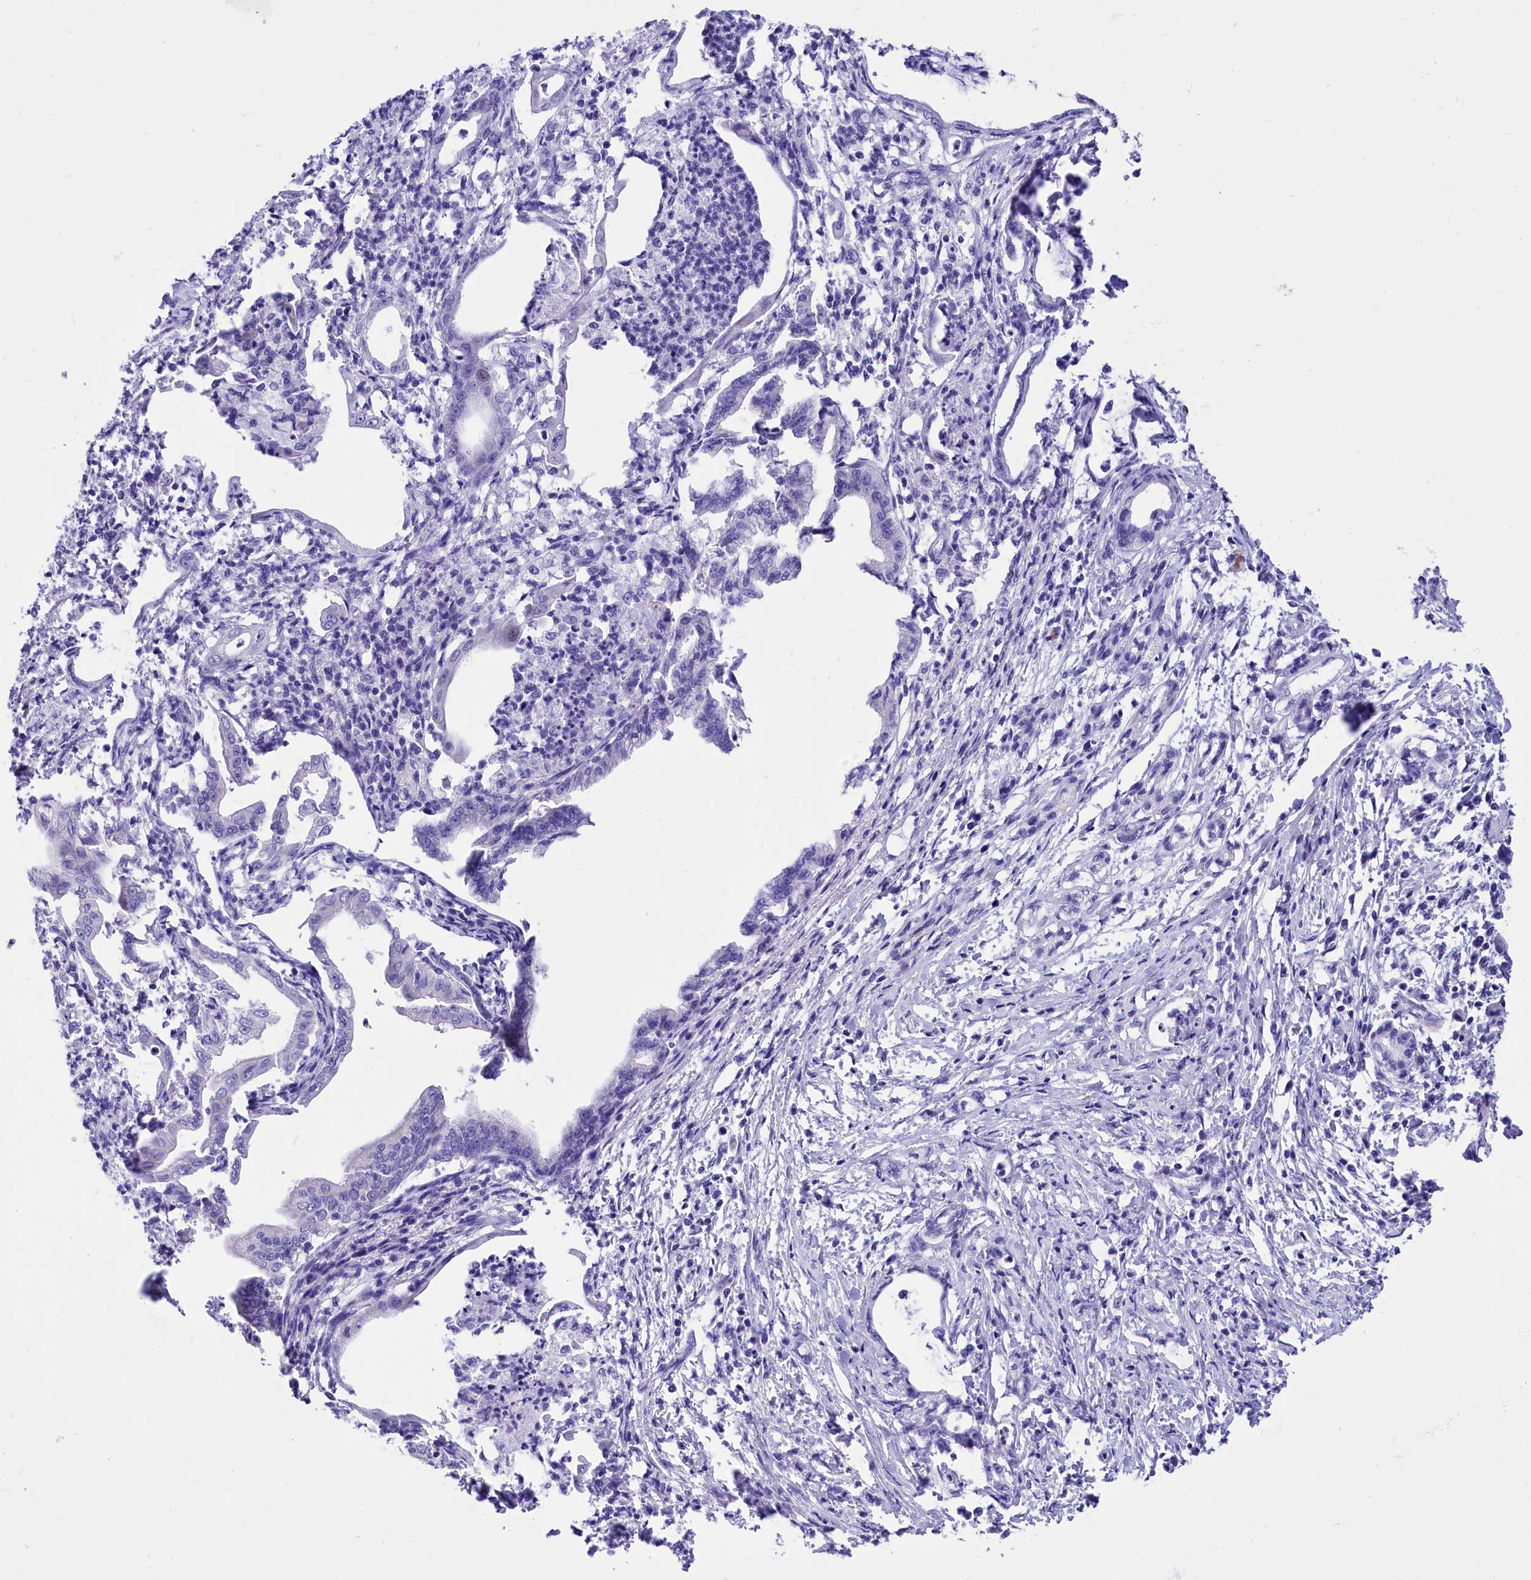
{"staining": {"intensity": "negative", "quantity": "none", "location": "none"}, "tissue": "pancreatic cancer", "cell_type": "Tumor cells", "image_type": "cancer", "snomed": [{"axis": "morphology", "description": "Adenocarcinoma, NOS"}, {"axis": "topography", "description": "Pancreas"}], "caption": "There is no significant staining in tumor cells of pancreatic cancer.", "gene": "TTC36", "patient": {"sex": "female", "age": 55}}